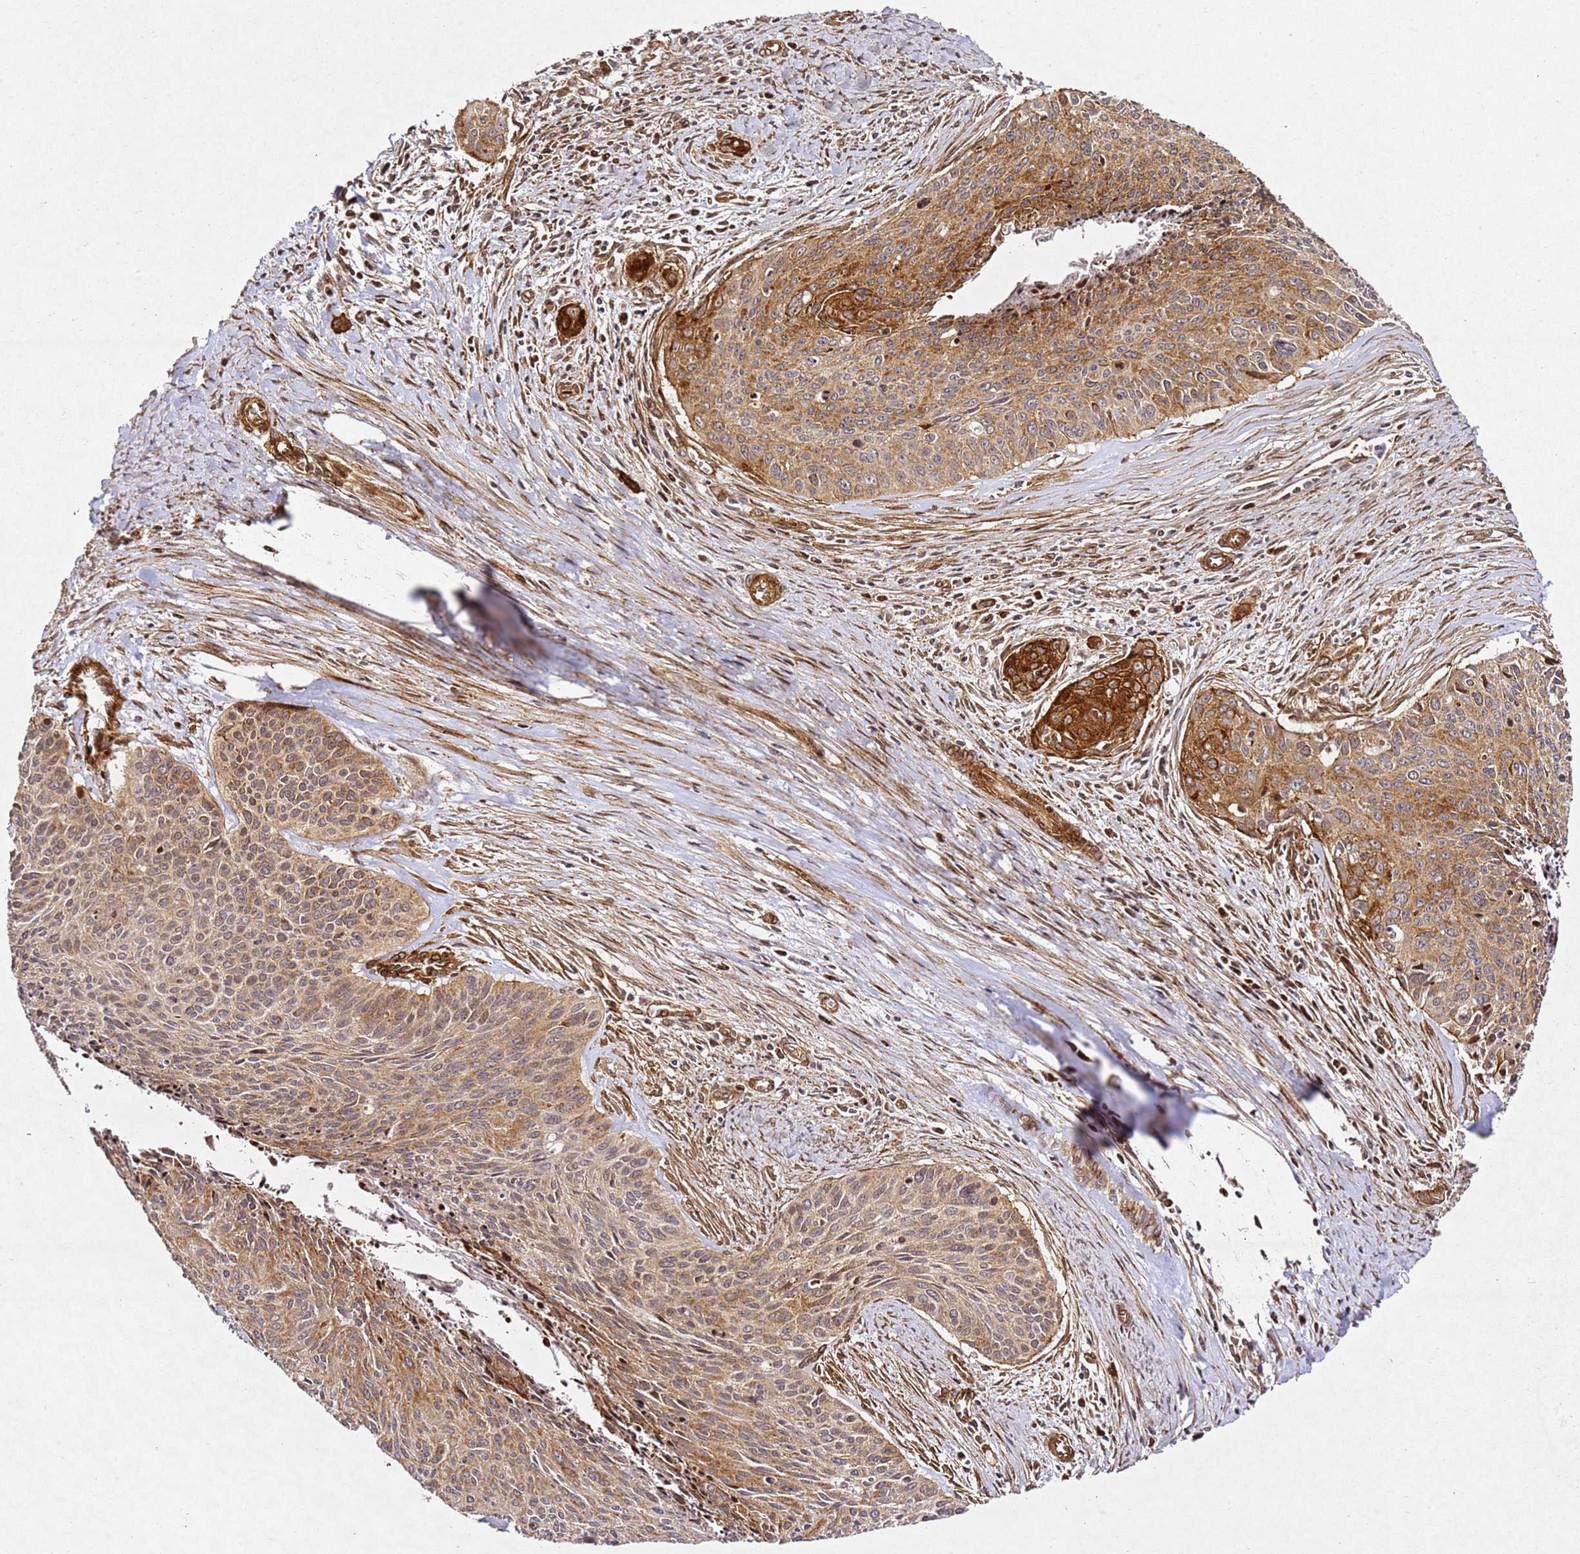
{"staining": {"intensity": "moderate", "quantity": "25%-75%", "location": "cytoplasmic/membranous,nuclear"}, "tissue": "cervical cancer", "cell_type": "Tumor cells", "image_type": "cancer", "snomed": [{"axis": "morphology", "description": "Squamous cell carcinoma, NOS"}, {"axis": "topography", "description": "Cervix"}], "caption": "Immunohistochemical staining of human squamous cell carcinoma (cervical) reveals medium levels of moderate cytoplasmic/membranous and nuclear protein positivity in approximately 25%-75% of tumor cells. The staining is performed using DAB (3,3'-diaminobenzidine) brown chromogen to label protein expression. The nuclei are counter-stained blue using hematoxylin.", "gene": "ZNF296", "patient": {"sex": "female", "age": 55}}